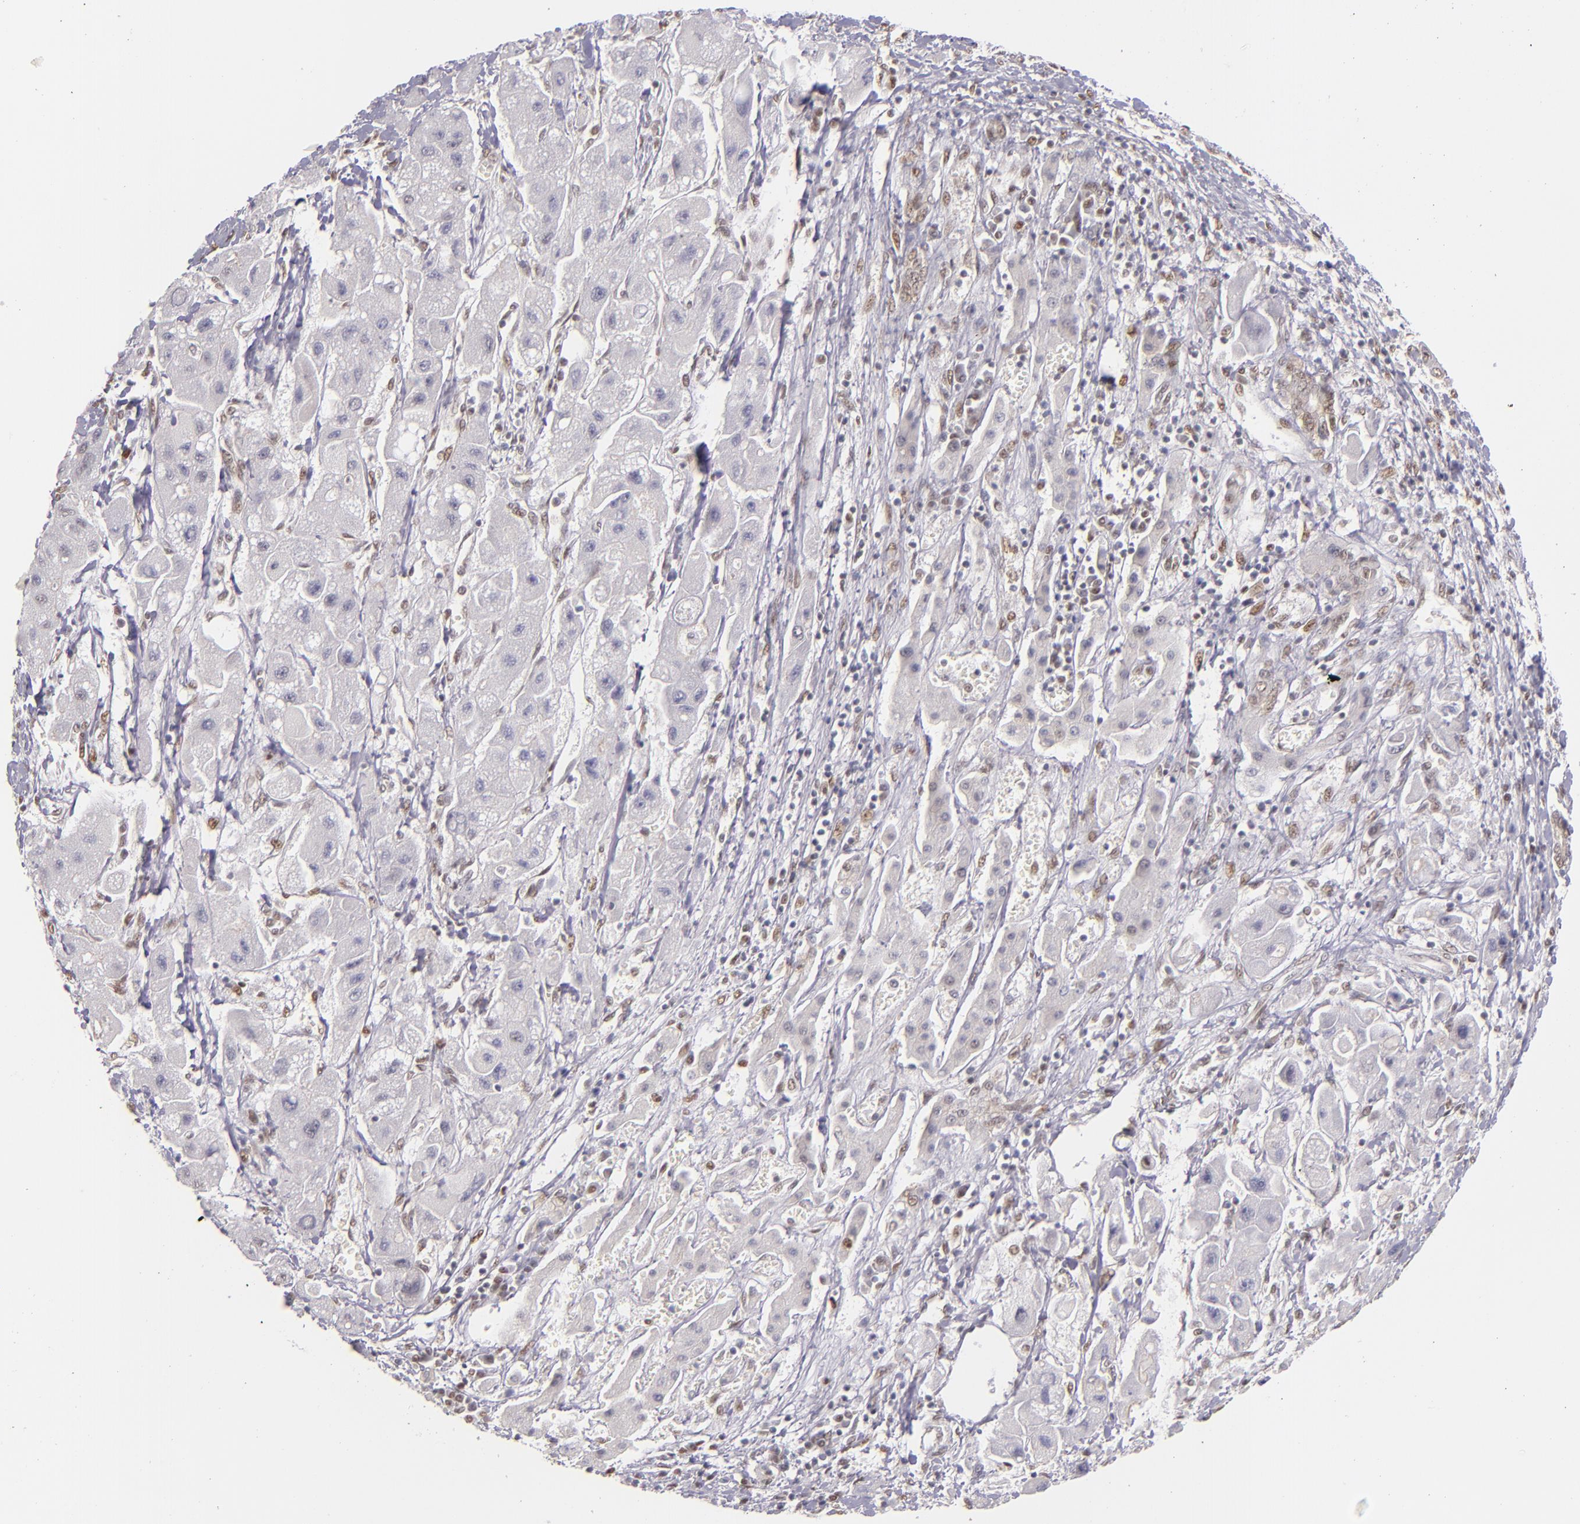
{"staining": {"intensity": "weak", "quantity": "<25%", "location": "nuclear"}, "tissue": "liver cancer", "cell_type": "Tumor cells", "image_type": "cancer", "snomed": [{"axis": "morphology", "description": "Carcinoma, Hepatocellular, NOS"}, {"axis": "topography", "description": "Liver"}], "caption": "An immunohistochemistry (IHC) histopathology image of liver hepatocellular carcinoma is shown. There is no staining in tumor cells of liver hepatocellular carcinoma.", "gene": "NCOR2", "patient": {"sex": "male", "age": 24}}